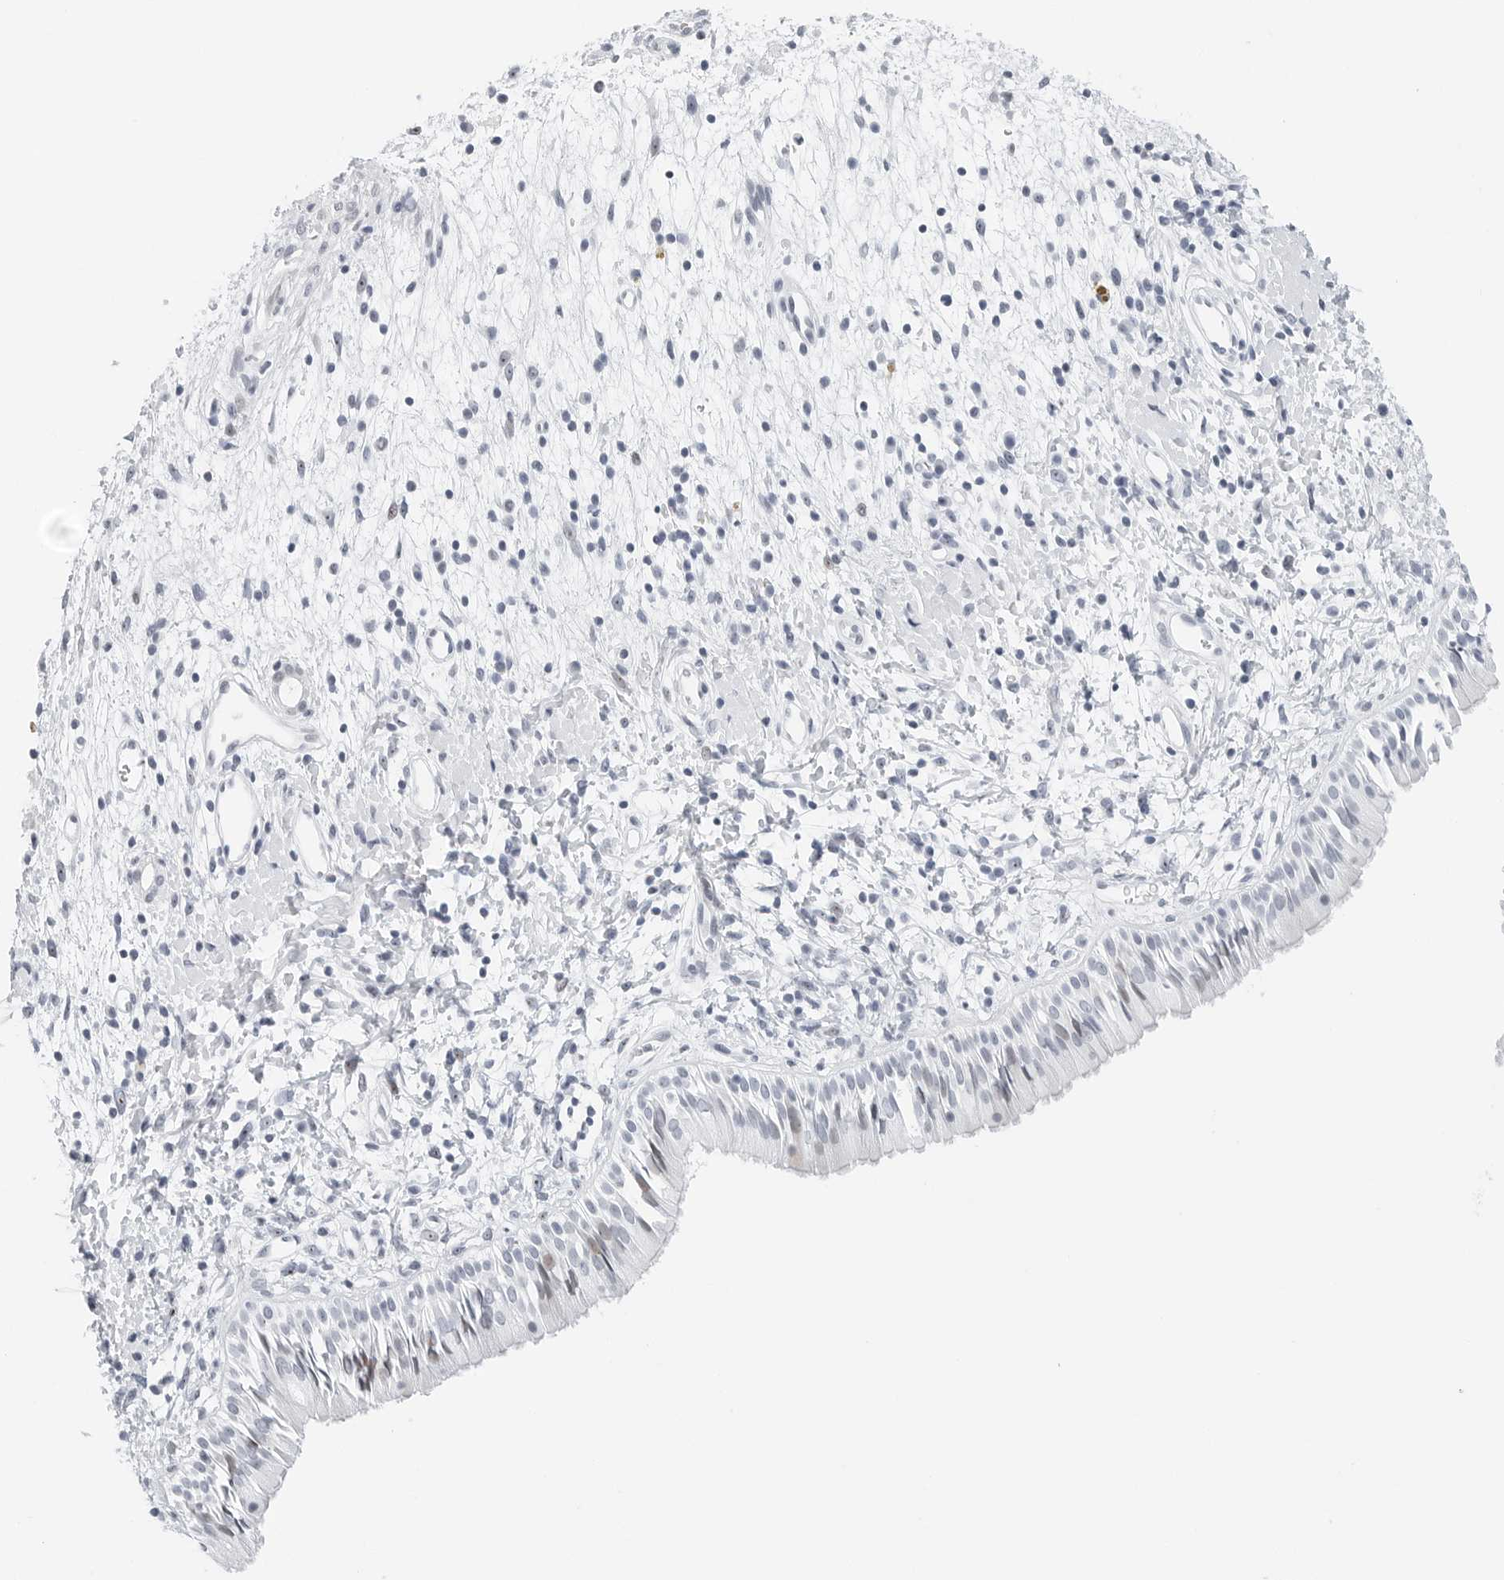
{"staining": {"intensity": "moderate", "quantity": "<25%", "location": "nuclear"}, "tissue": "nasopharynx", "cell_type": "Respiratory epithelial cells", "image_type": "normal", "snomed": [{"axis": "morphology", "description": "Normal tissue, NOS"}, {"axis": "topography", "description": "Nasopharynx"}], "caption": "Moderate nuclear protein expression is identified in approximately <25% of respiratory epithelial cells in nasopharynx. (Stains: DAB (3,3'-diaminobenzidine) in brown, nuclei in blue, Microscopy: brightfield microscopy at high magnification).", "gene": "NTMT2", "patient": {"sex": "male", "age": 22}}